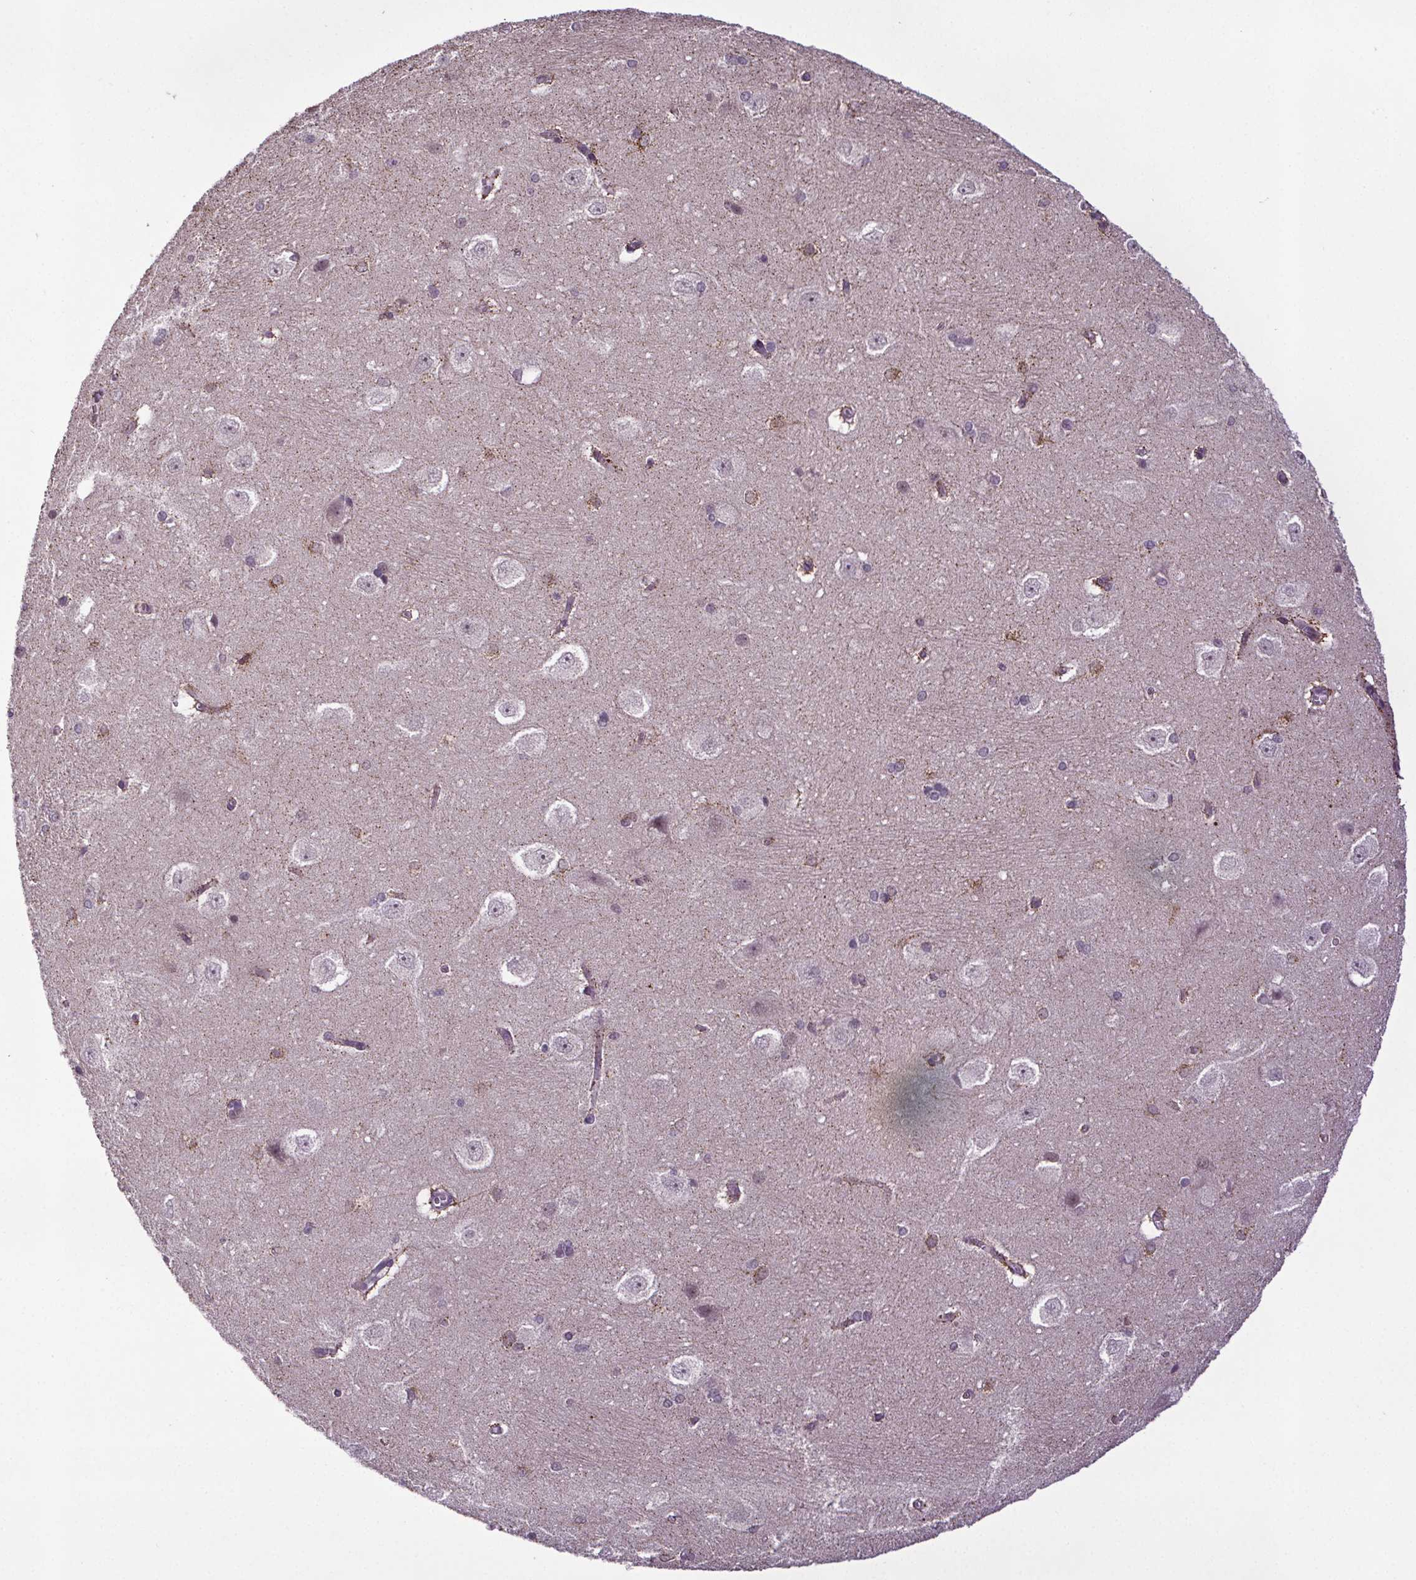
{"staining": {"intensity": "negative", "quantity": "none", "location": "none"}, "tissue": "hippocampus", "cell_type": "Glial cells", "image_type": "normal", "snomed": [{"axis": "morphology", "description": "Normal tissue, NOS"}, {"axis": "topography", "description": "Cerebral cortex"}, {"axis": "topography", "description": "Hippocampus"}], "caption": "Immunohistochemistry micrograph of unremarkable hippocampus: hippocampus stained with DAB shows no significant protein staining in glial cells.", "gene": "ATMIN", "patient": {"sex": "female", "age": 19}}